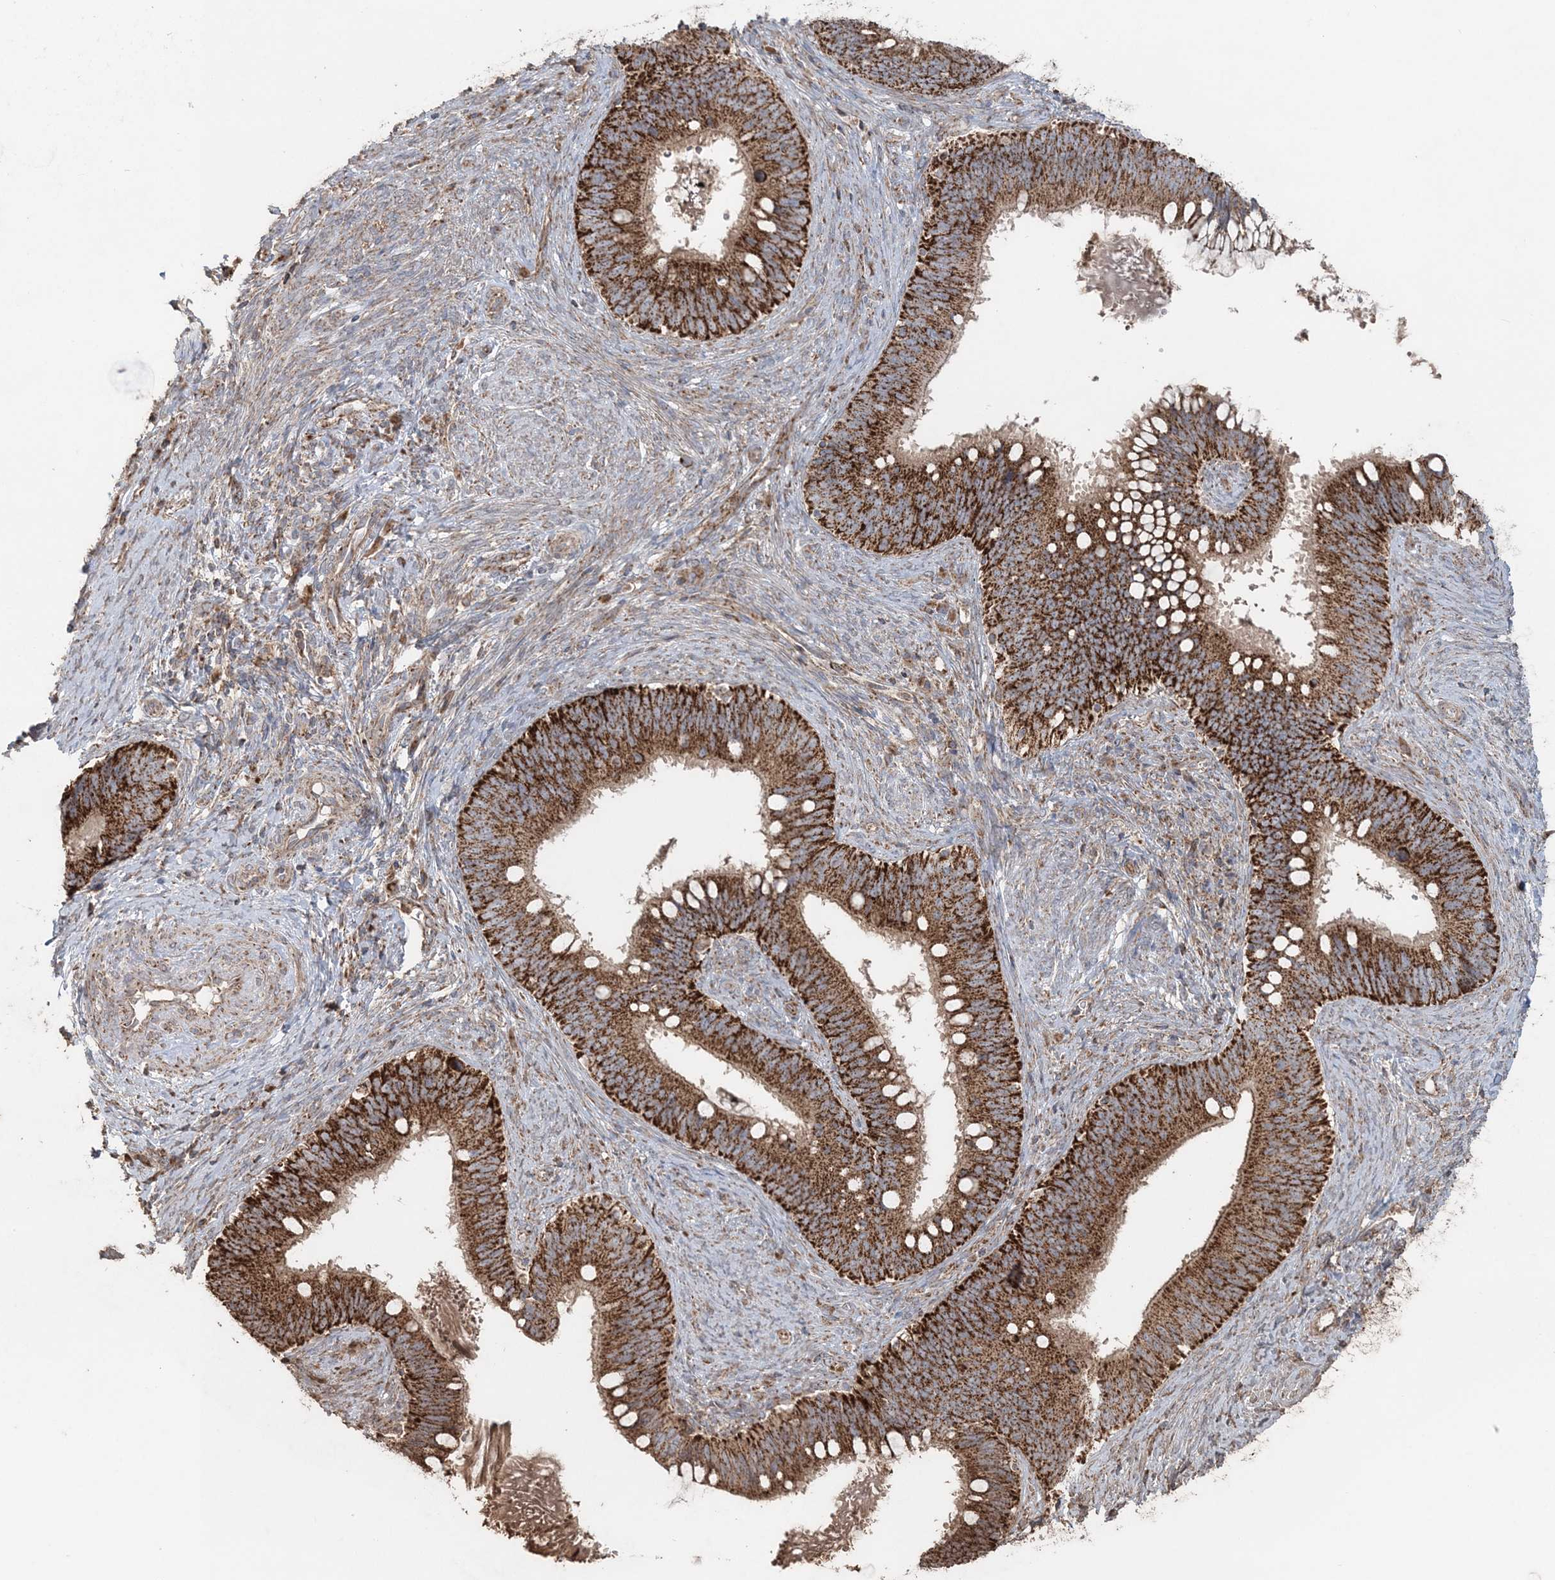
{"staining": {"intensity": "strong", "quantity": ">75%", "location": "cytoplasmic/membranous"}, "tissue": "cervical cancer", "cell_type": "Tumor cells", "image_type": "cancer", "snomed": [{"axis": "morphology", "description": "Adenocarcinoma, NOS"}, {"axis": "topography", "description": "Cervix"}], "caption": "Immunohistochemical staining of cervical cancer (adenocarcinoma) displays high levels of strong cytoplasmic/membranous protein positivity in about >75% of tumor cells. (DAB IHC with brightfield microscopy, high magnification).", "gene": "LRPPRC", "patient": {"sex": "female", "age": 42}}